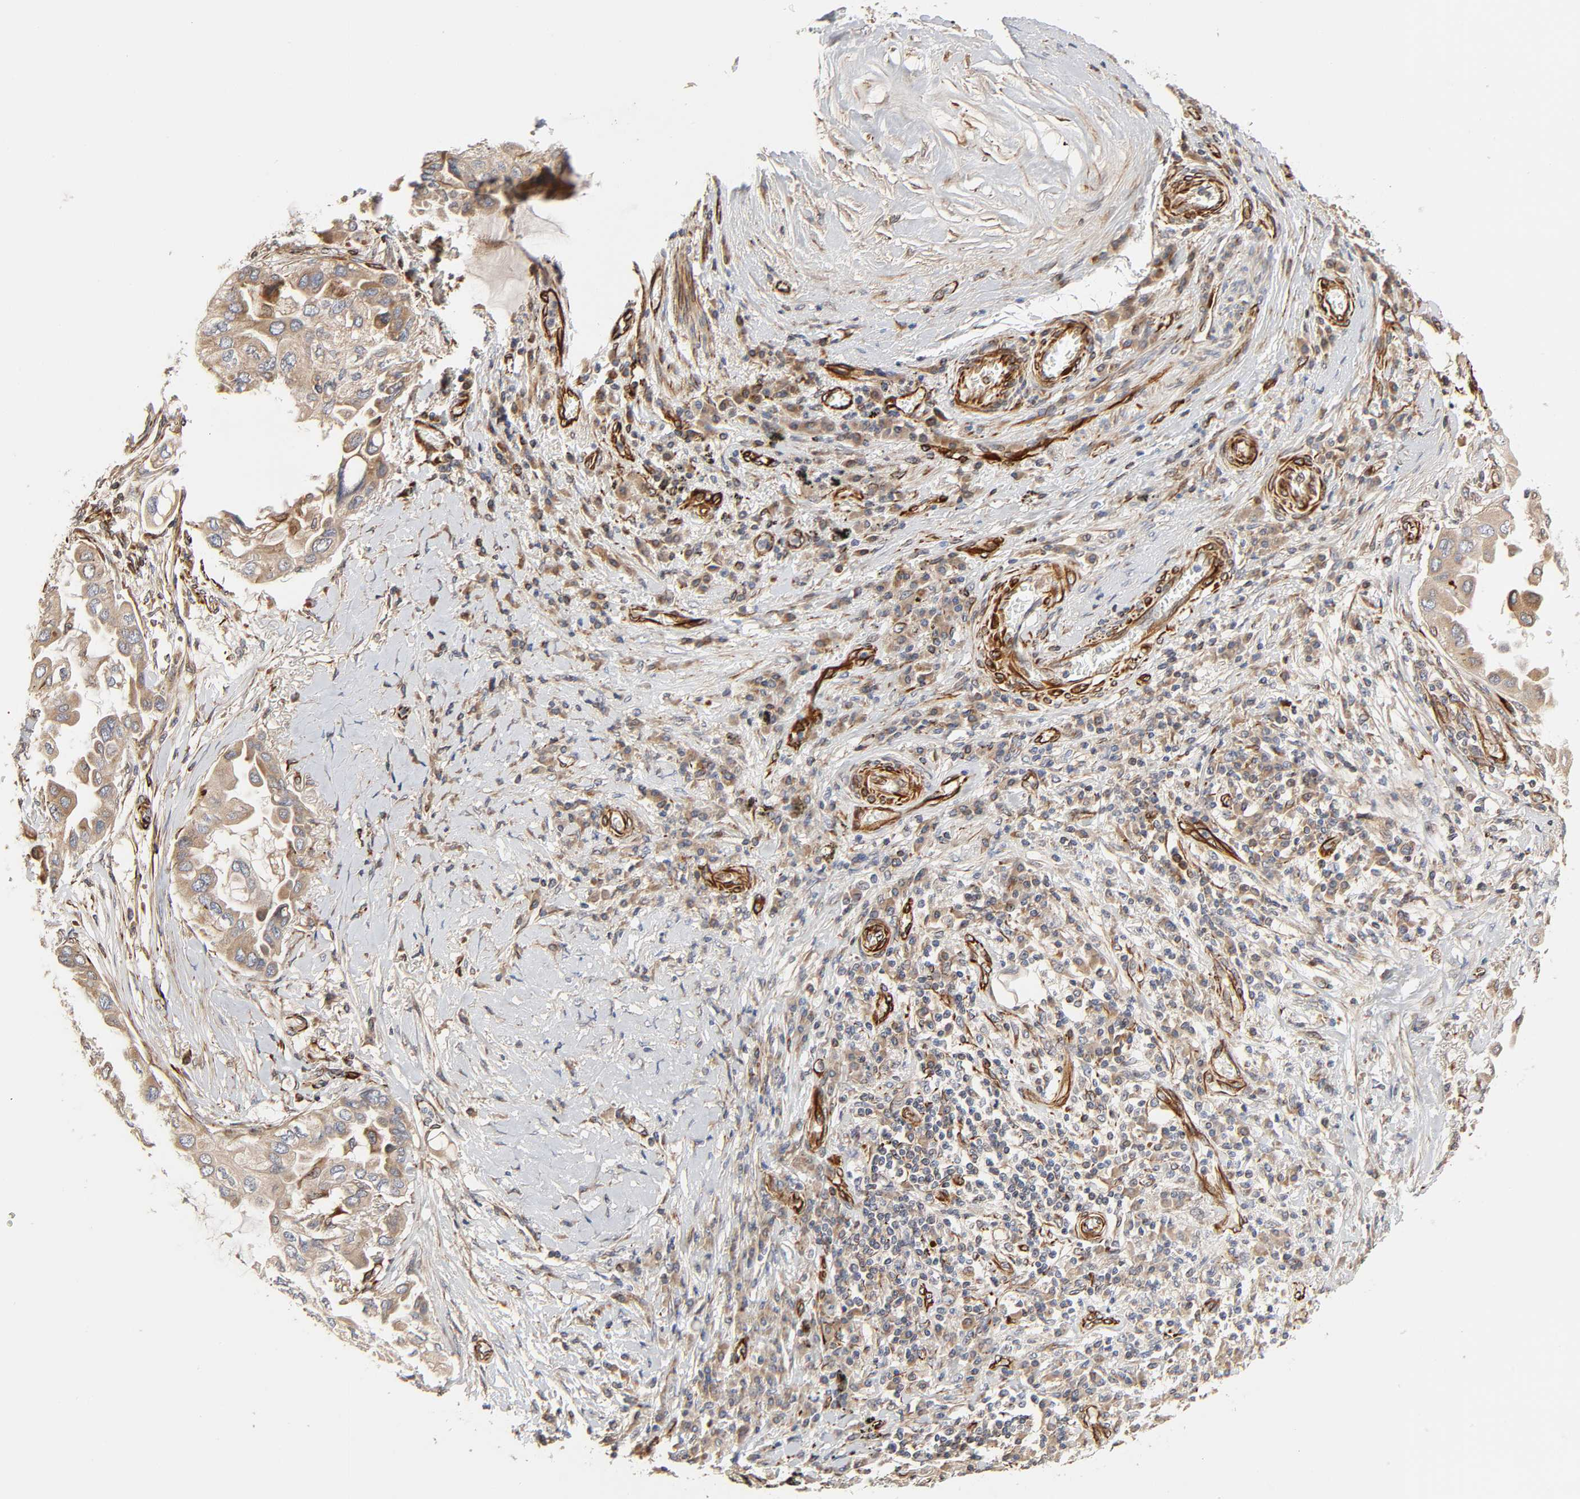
{"staining": {"intensity": "moderate", "quantity": ">75%", "location": "cytoplasmic/membranous"}, "tissue": "lung cancer", "cell_type": "Tumor cells", "image_type": "cancer", "snomed": [{"axis": "morphology", "description": "Adenocarcinoma, NOS"}, {"axis": "topography", "description": "Lung"}], "caption": "High-power microscopy captured an immunohistochemistry (IHC) histopathology image of lung cancer (adenocarcinoma), revealing moderate cytoplasmic/membranous positivity in about >75% of tumor cells.", "gene": "FAM118A", "patient": {"sex": "female", "age": 76}}